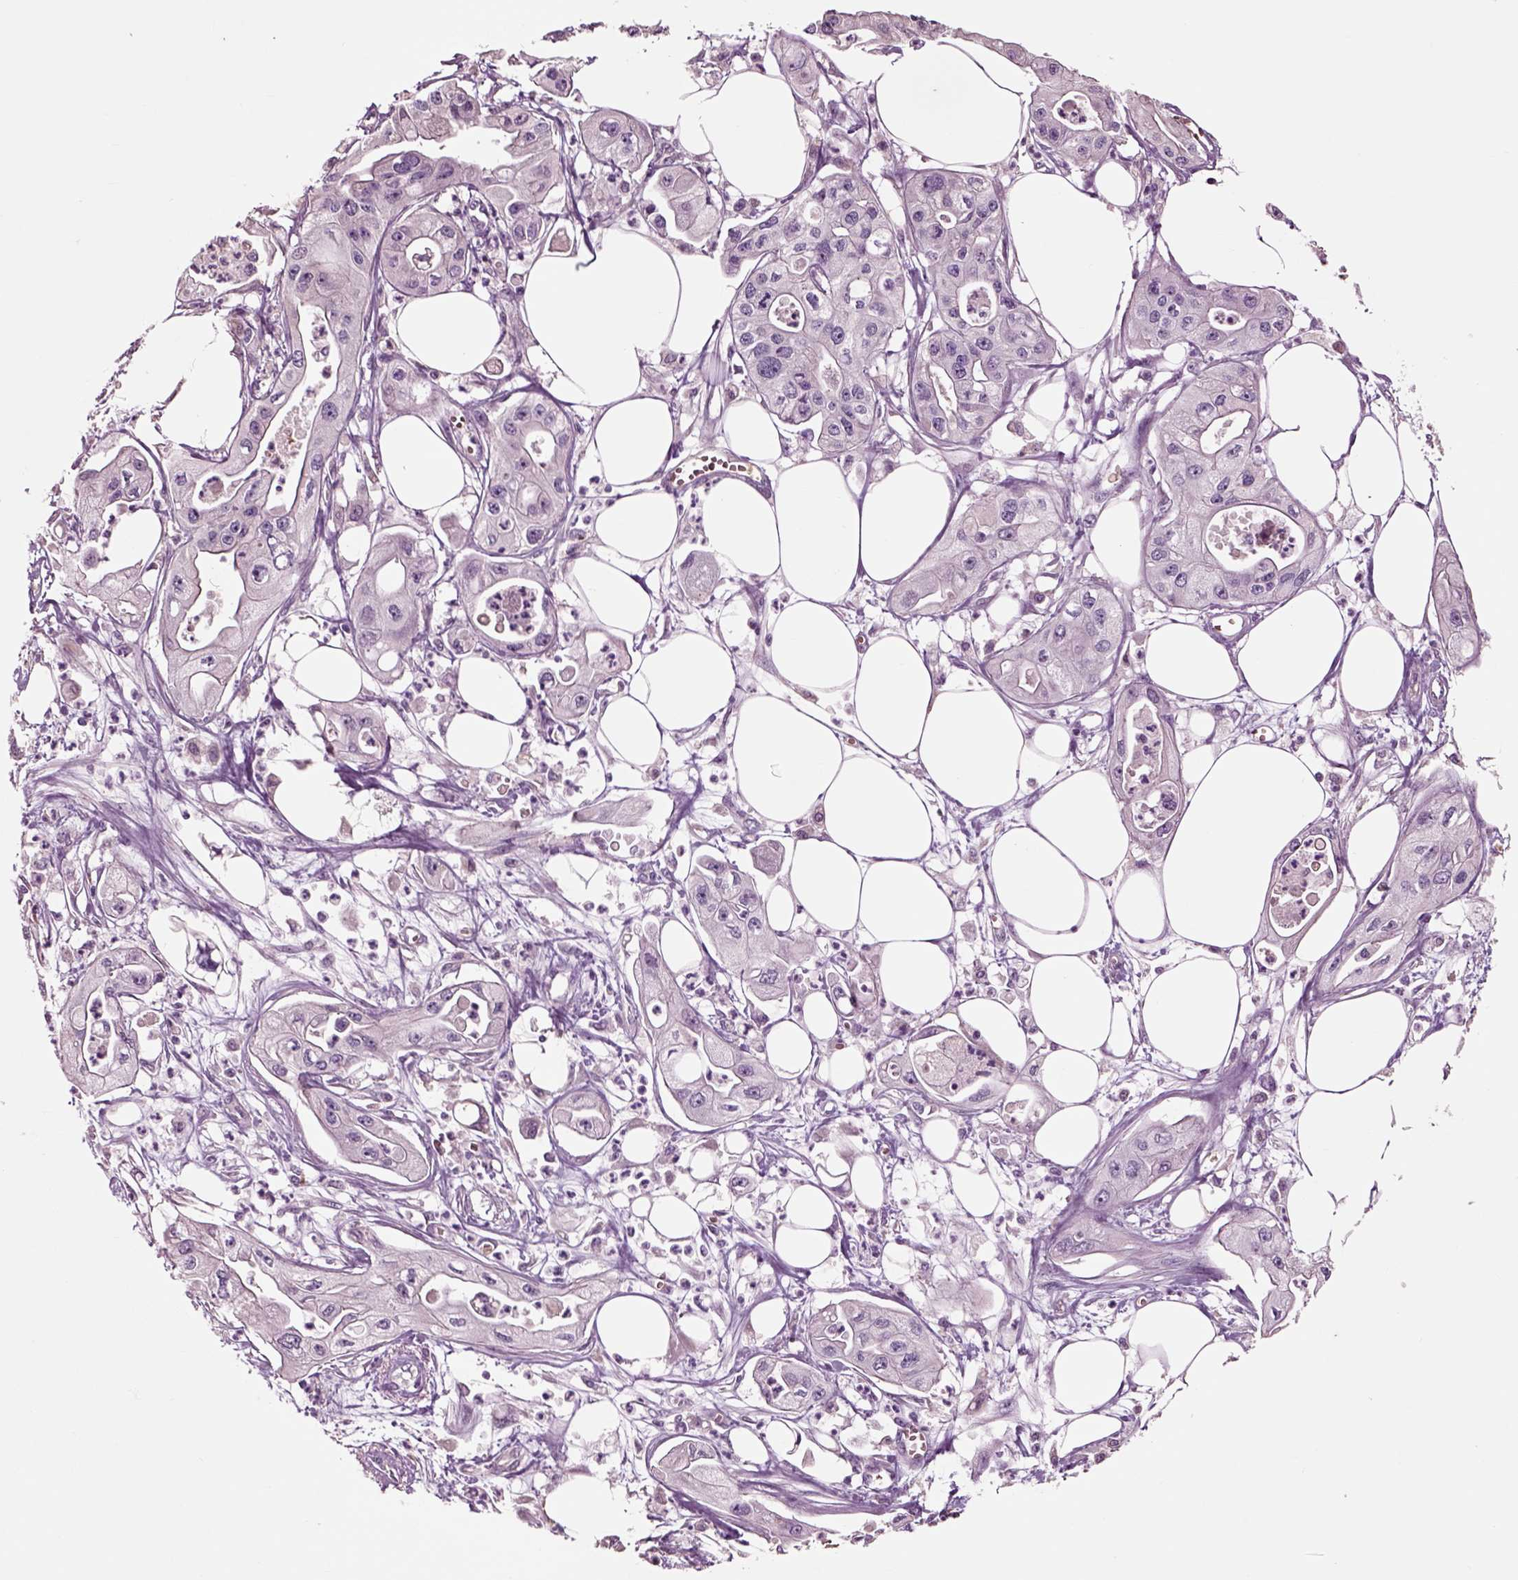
{"staining": {"intensity": "negative", "quantity": "none", "location": "none"}, "tissue": "pancreatic cancer", "cell_type": "Tumor cells", "image_type": "cancer", "snomed": [{"axis": "morphology", "description": "Adenocarcinoma, NOS"}, {"axis": "topography", "description": "Pancreas"}], "caption": "The immunohistochemistry (IHC) image has no significant expression in tumor cells of pancreatic cancer (adenocarcinoma) tissue.", "gene": "CHGB", "patient": {"sex": "male", "age": 70}}